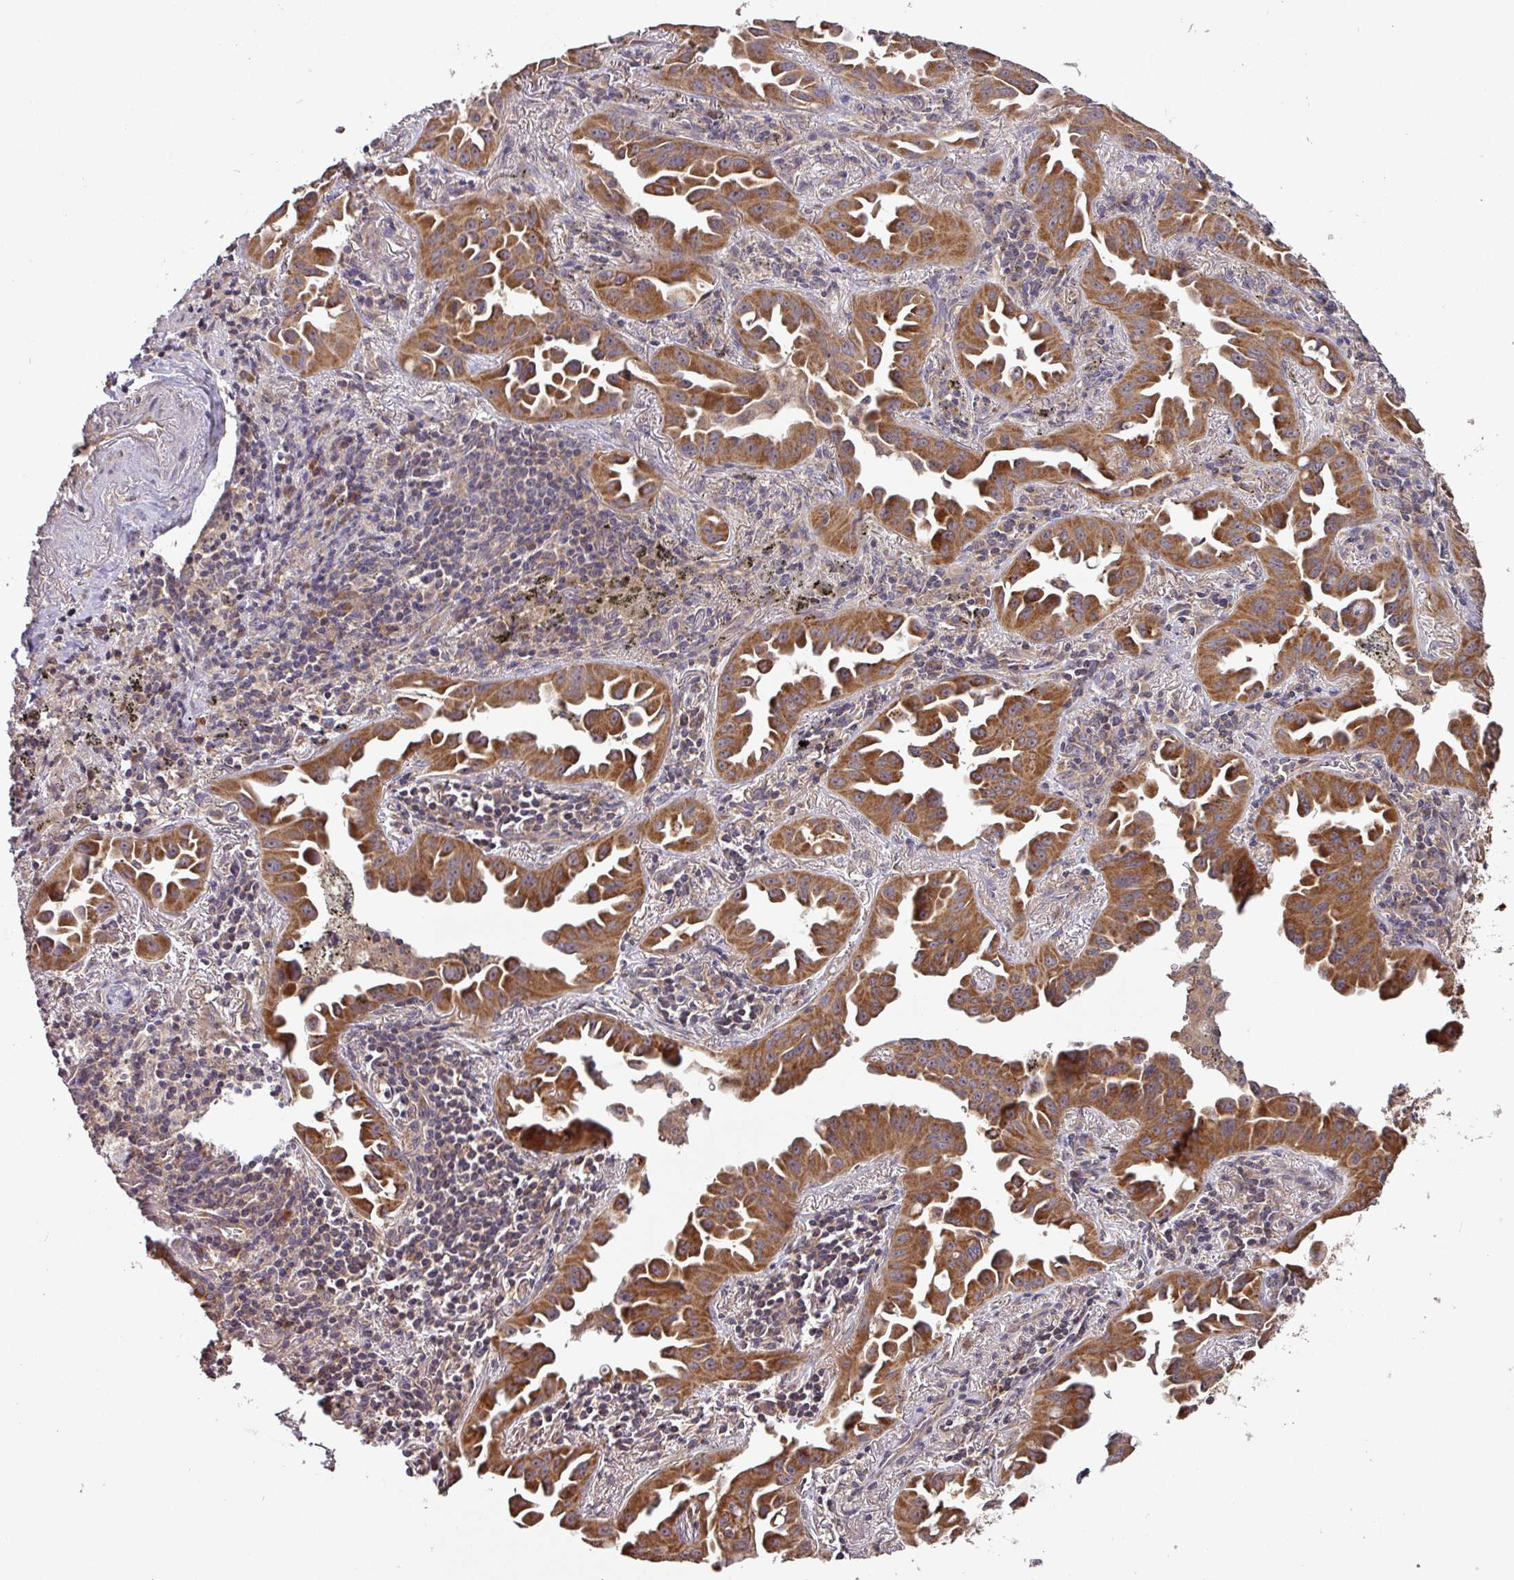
{"staining": {"intensity": "strong", "quantity": ">75%", "location": "cytoplasmic/membranous"}, "tissue": "lung cancer", "cell_type": "Tumor cells", "image_type": "cancer", "snomed": [{"axis": "morphology", "description": "Adenocarcinoma, NOS"}, {"axis": "topography", "description": "Lung"}], "caption": "Strong cytoplasmic/membranous protein staining is identified in about >75% of tumor cells in adenocarcinoma (lung).", "gene": "MRRF", "patient": {"sex": "male", "age": 68}}